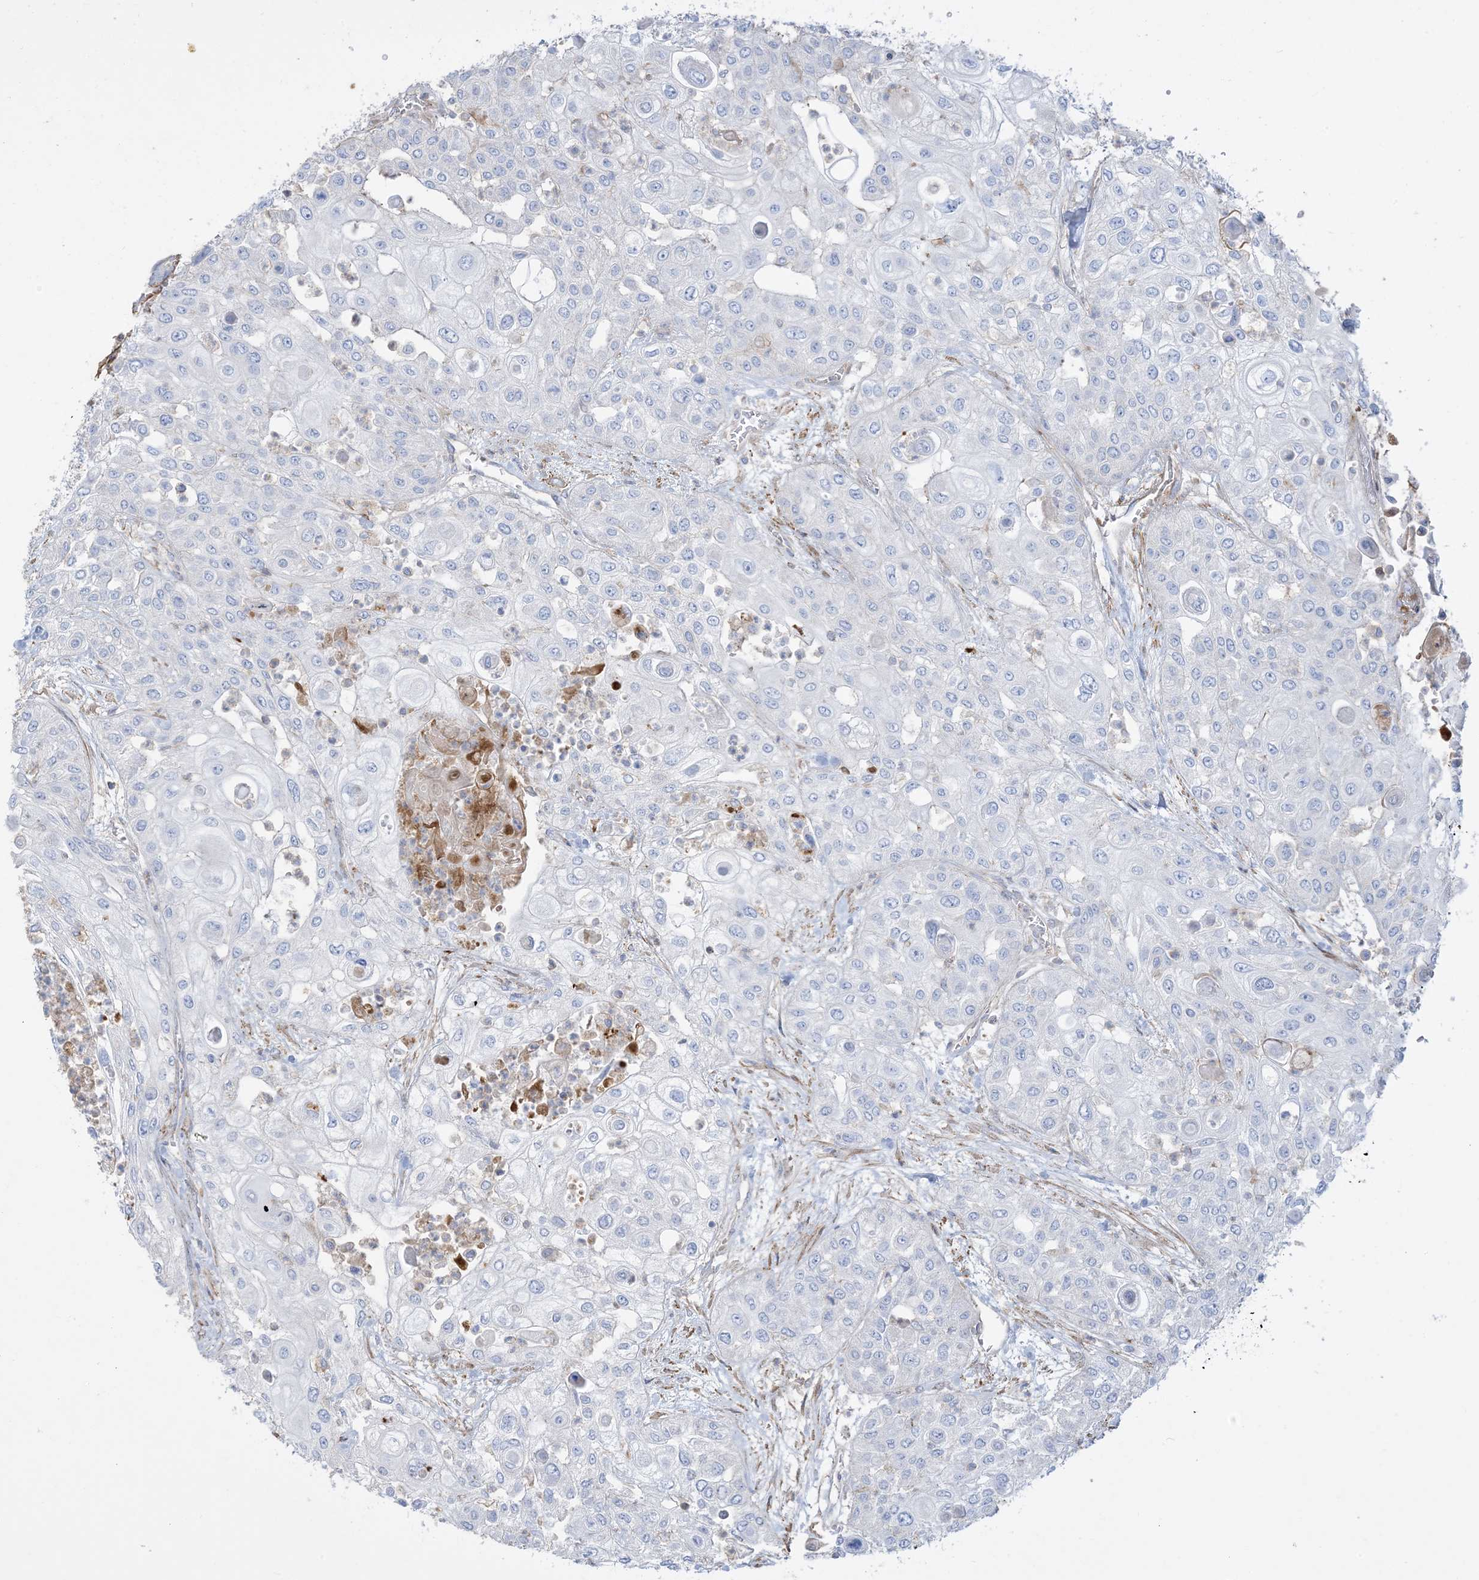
{"staining": {"intensity": "negative", "quantity": "none", "location": "none"}, "tissue": "urothelial cancer", "cell_type": "Tumor cells", "image_type": "cancer", "snomed": [{"axis": "morphology", "description": "Urothelial carcinoma, High grade"}, {"axis": "topography", "description": "Urinary bladder"}], "caption": "The photomicrograph reveals no significant expression in tumor cells of high-grade urothelial carcinoma.", "gene": "GTF3C2", "patient": {"sex": "female", "age": 79}}